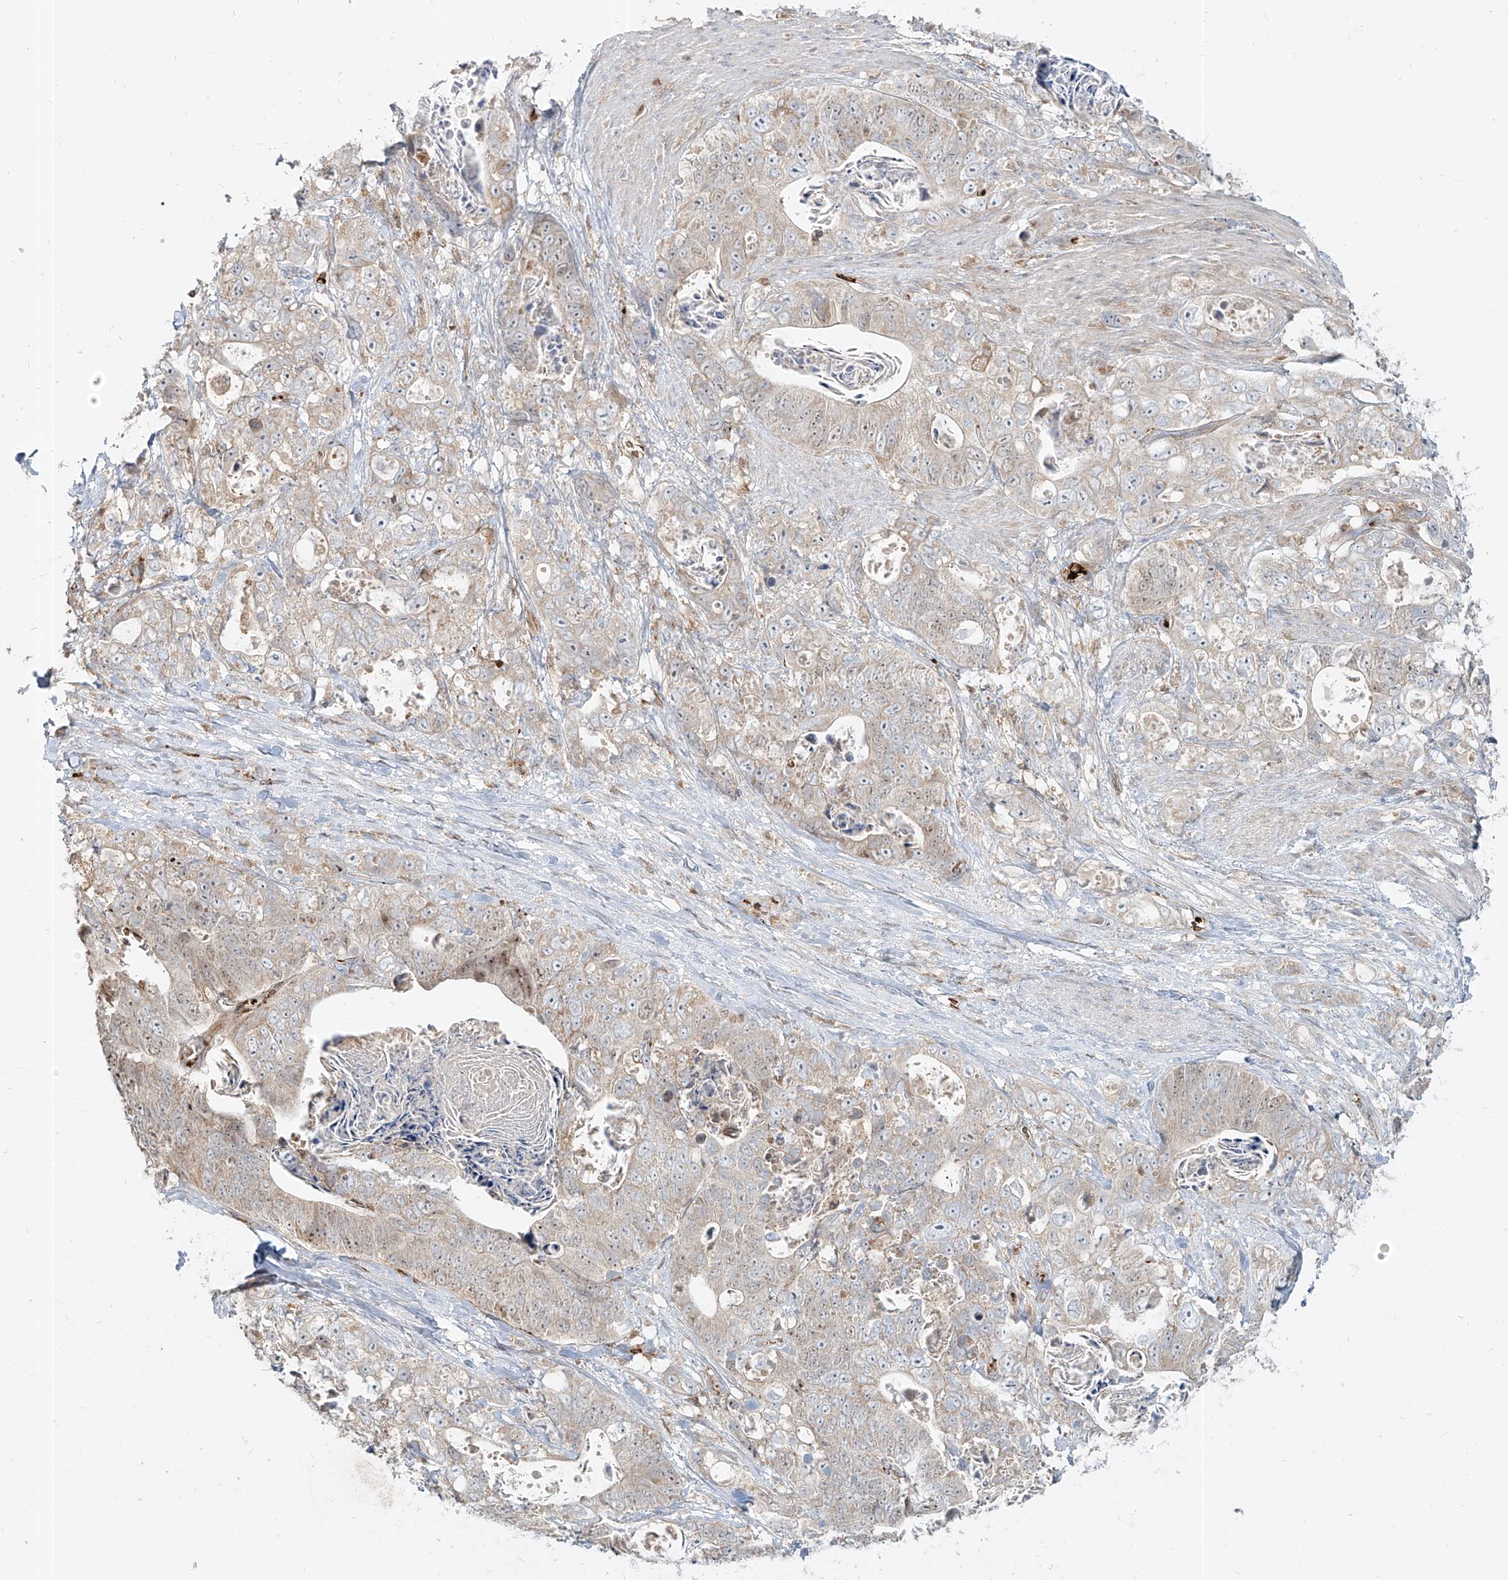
{"staining": {"intensity": "weak", "quantity": ">75%", "location": "cytoplasmic/membranous,nuclear"}, "tissue": "stomach cancer", "cell_type": "Tumor cells", "image_type": "cancer", "snomed": [{"axis": "morphology", "description": "Normal tissue, NOS"}, {"axis": "morphology", "description": "Adenocarcinoma, NOS"}, {"axis": "topography", "description": "Stomach"}], "caption": "Stomach cancer (adenocarcinoma) stained for a protein (brown) demonstrates weak cytoplasmic/membranous and nuclear positive expression in approximately >75% of tumor cells.", "gene": "FGD2", "patient": {"sex": "female", "age": 89}}